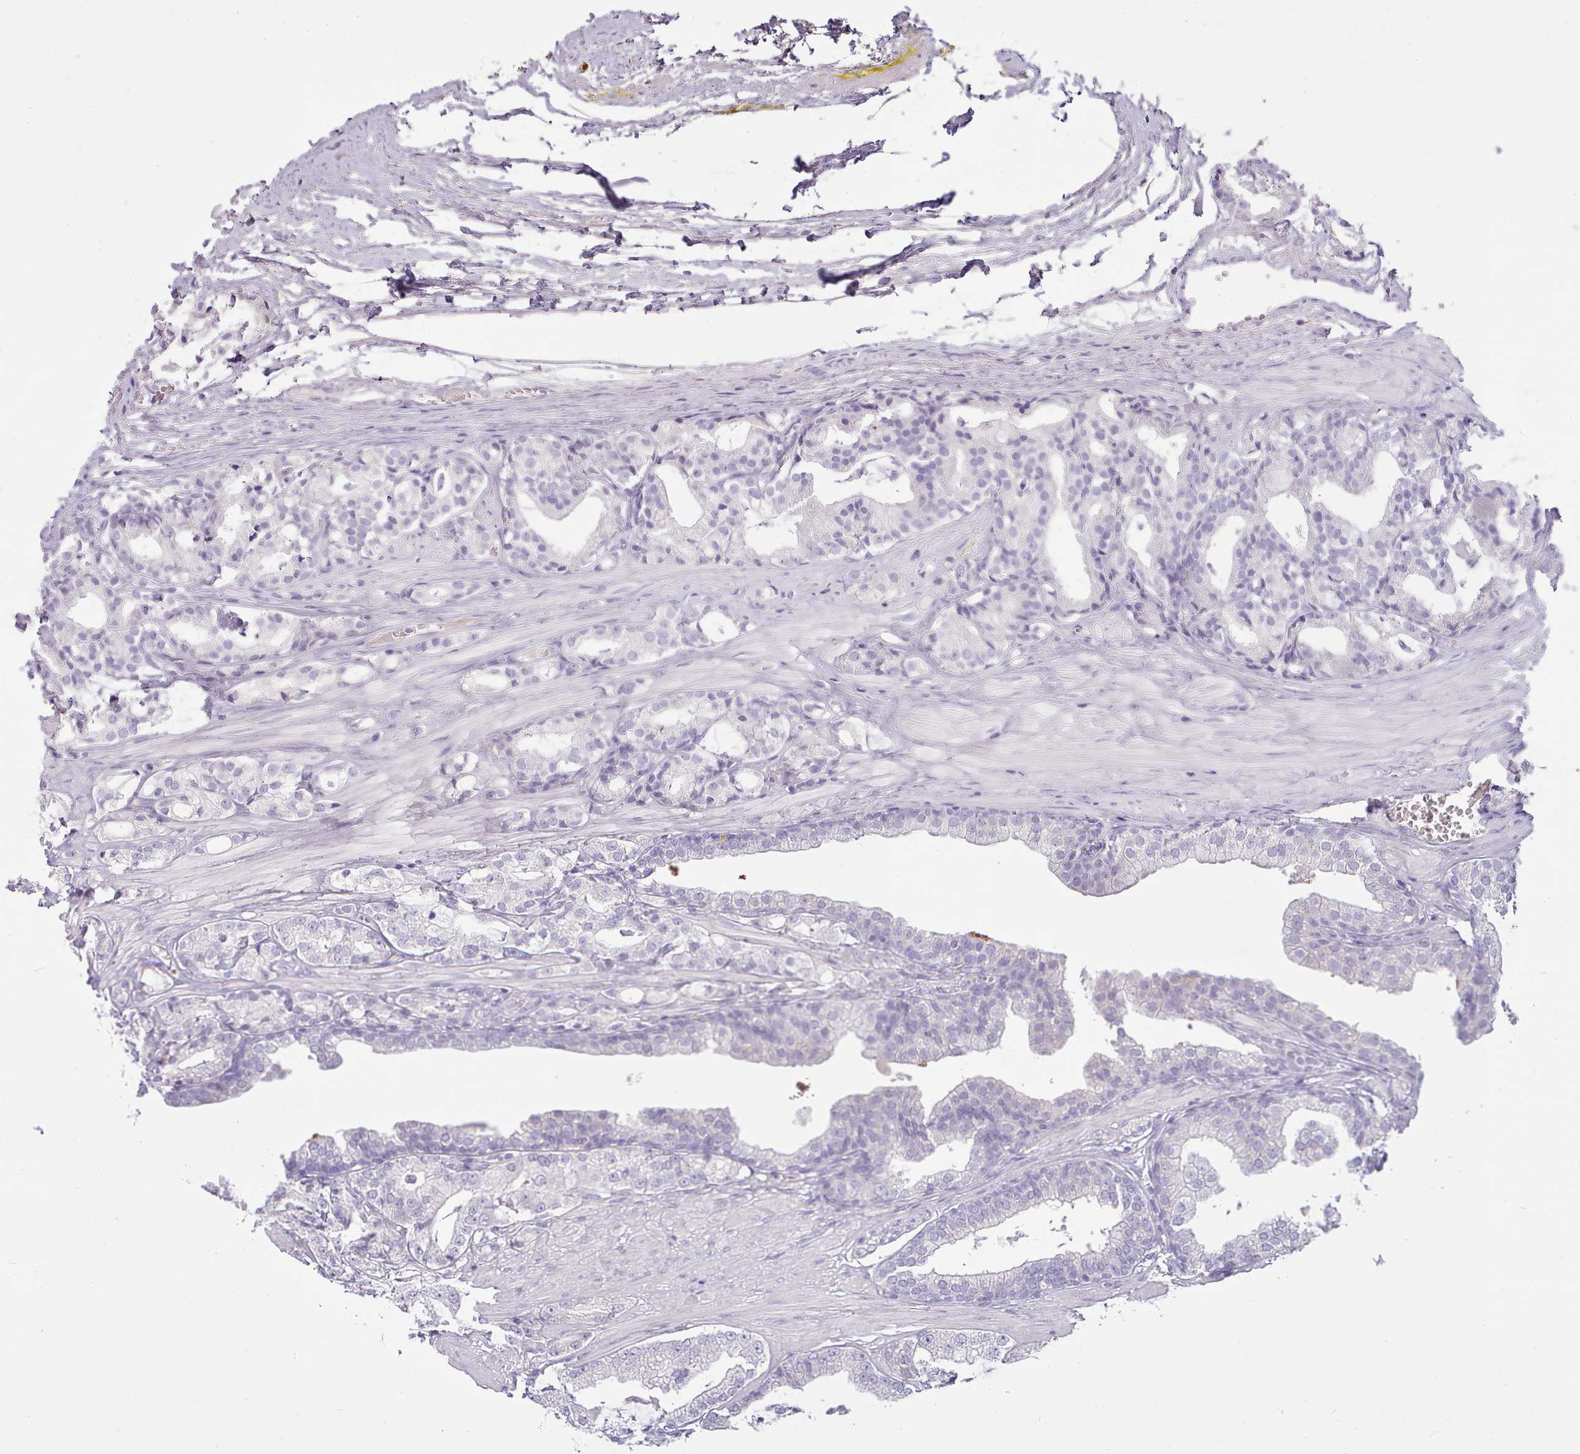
{"staining": {"intensity": "negative", "quantity": "none", "location": "none"}, "tissue": "prostate cancer", "cell_type": "Tumor cells", "image_type": "cancer", "snomed": [{"axis": "morphology", "description": "Adenocarcinoma, High grade"}, {"axis": "topography", "description": "Prostate"}], "caption": "An immunohistochemistry micrograph of prostate adenocarcinoma (high-grade) is shown. There is no staining in tumor cells of prostate adenocarcinoma (high-grade).", "gene": "TOX2", "patient": {"sex": "male", "age": 71}}